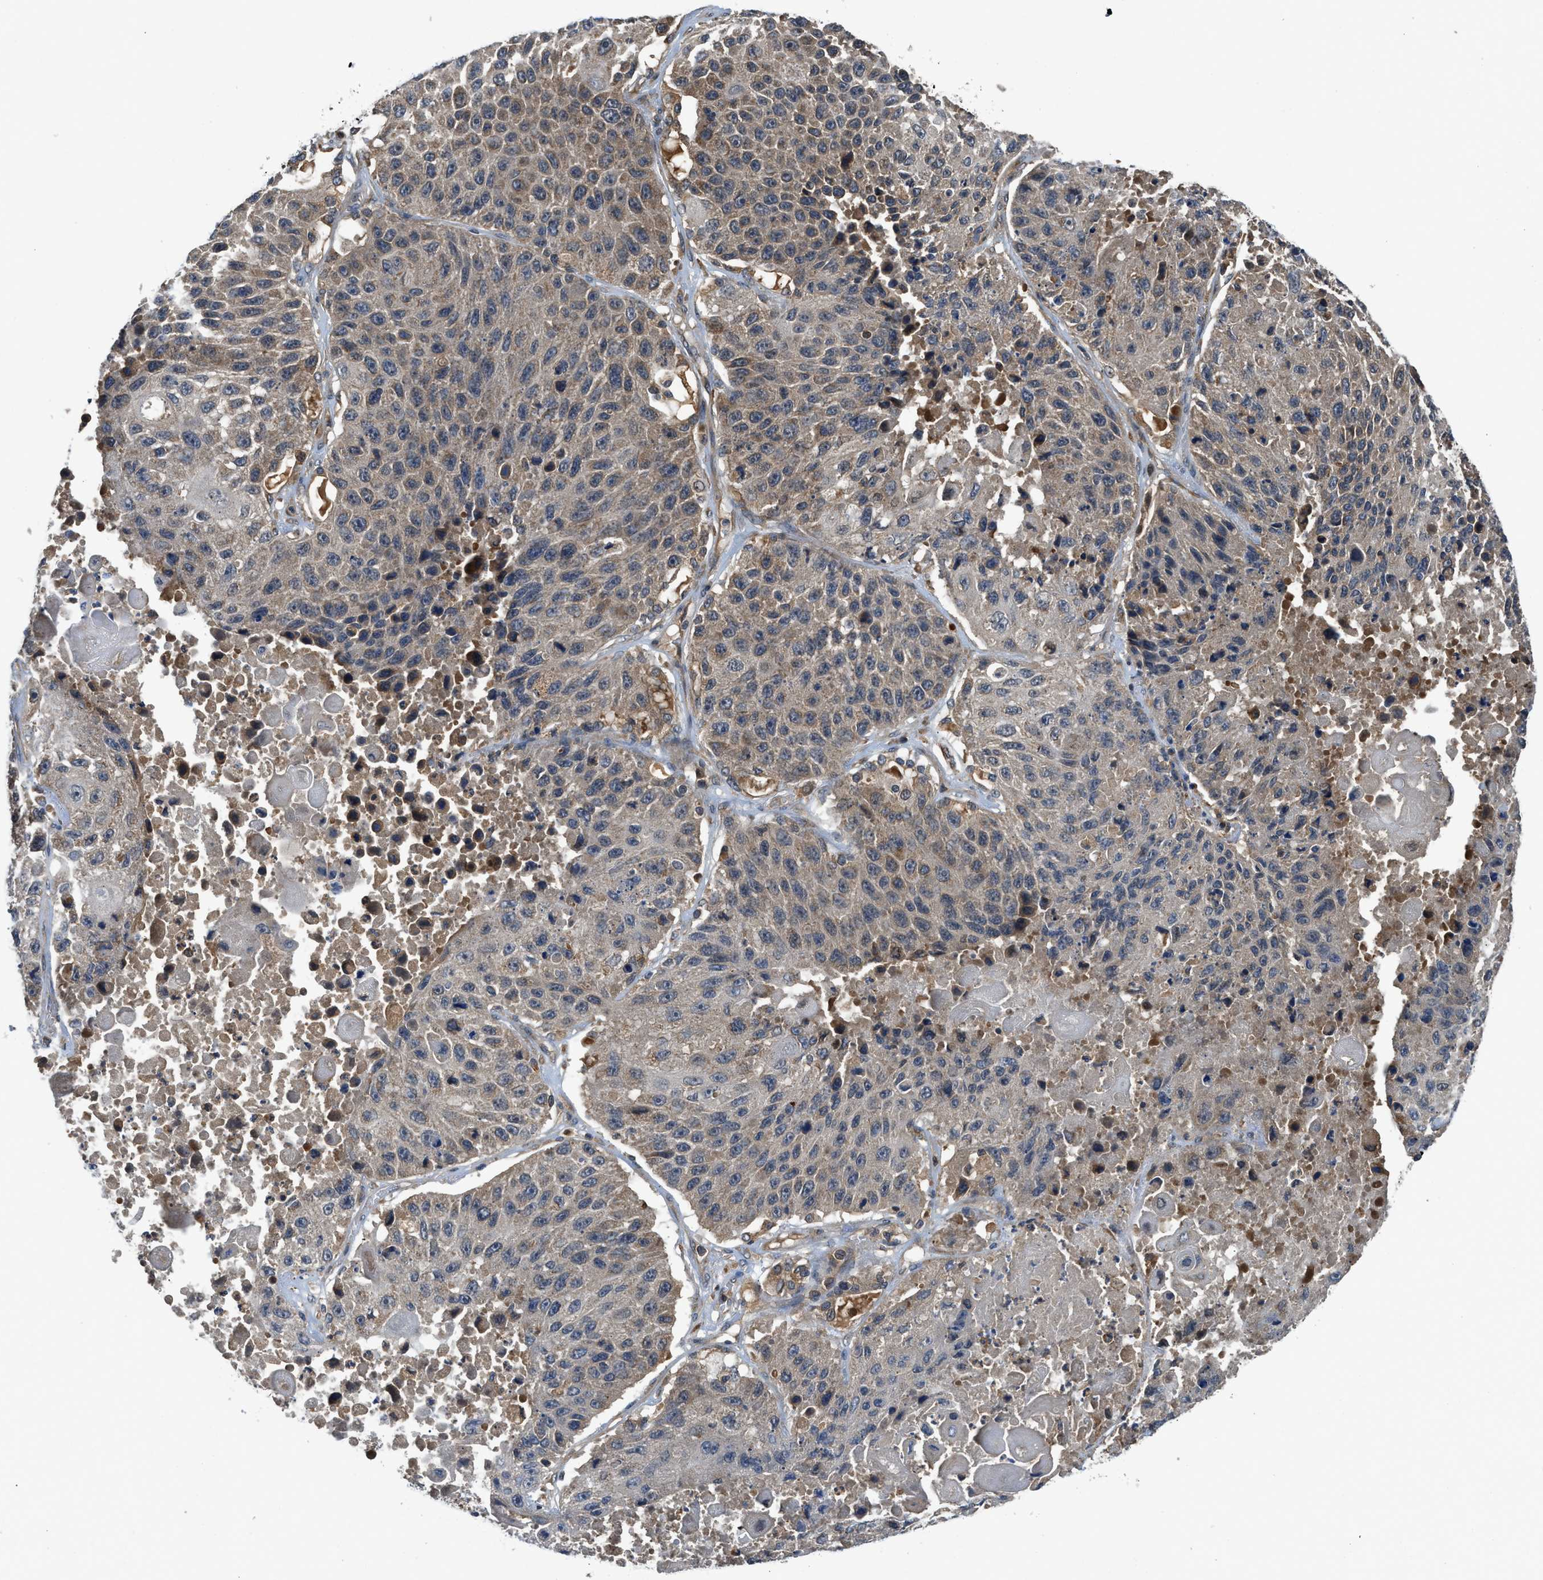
{"staining": {"intensity": "weak", "quantity": "25%-75%", "location": "cytoplasmic/membranous"}, "tissue": "lung cancer", "cell_type": "Tumor cells", "image_type": "cancer", "snomed": [{"axis": "morphology", "description": "Squamous cell carcinoma, NOS"}, {"axis": "topography", "description": "Lung"}], "caption": "Immunohistochemical staining of human lung cancer (squamous cell carcinoma) exhibits weak cytoplasmic/membranous protein positivity in approximately 25%-75% of tumor cells.", "gene": "PAFAH2", "patient": {"sex": "male", "age": 61}}